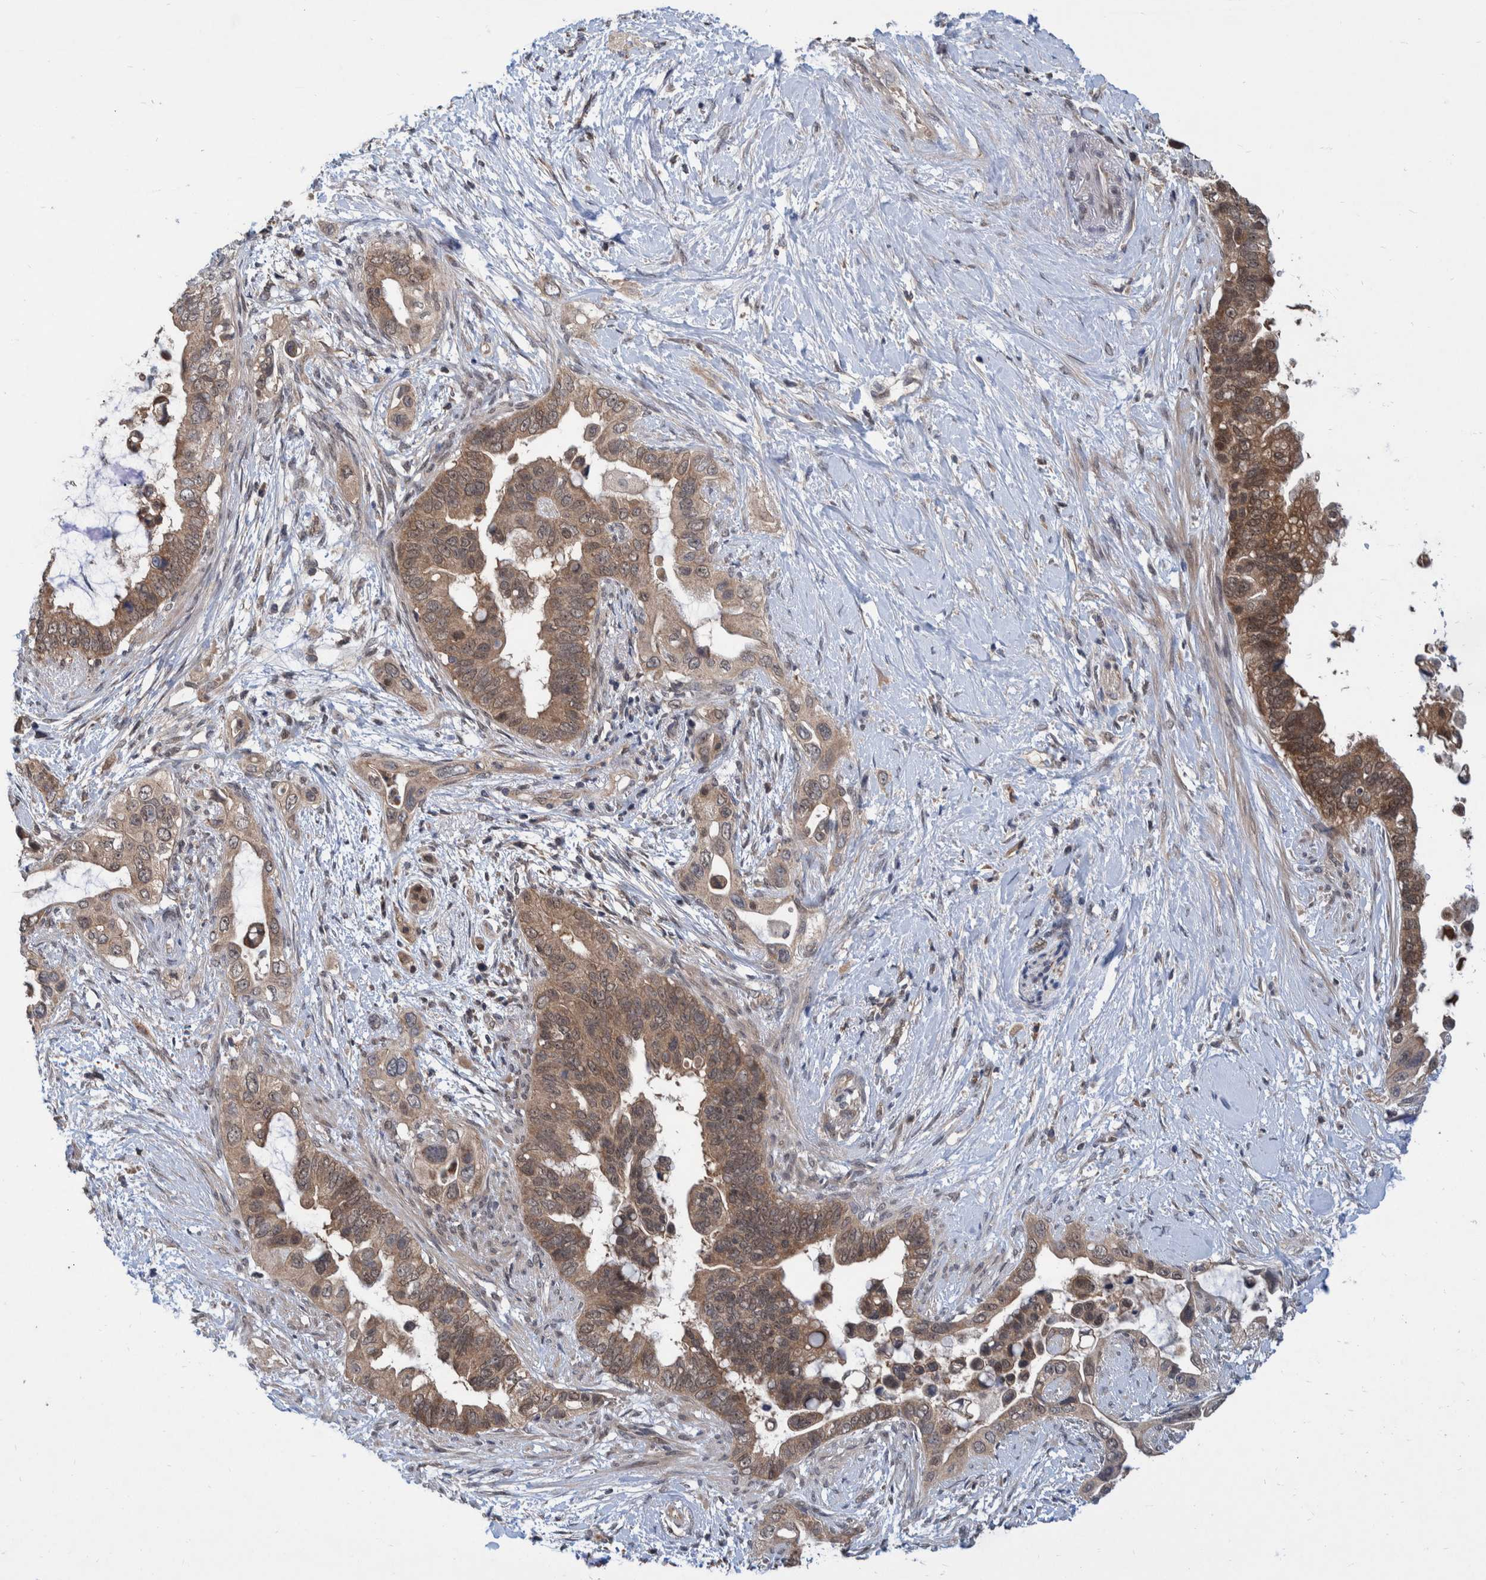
{"staining": {"intensity": "moderate", "quantity": ">75%", "location": "cytoplasmic/membranous,nuclear"}, "tissue": "pancreatic cancer", "cell_type": "Tumor cells", "image_type": "cancer", "snomed": [{"axis": "morphology", "description": "Adenocarcinoma, NOS"}, {"axis": "topography", "description": "Pancreas"}], "caption": "Approximately >75% of tumor cells in human pancreatic cancer reveal moderate cytoplasmic/membranous and nuclear protein expression as visualized by brown immunohistochemical staining.", "gene": "PLPBP", "patient": {"sex": "female", "age": 56}}